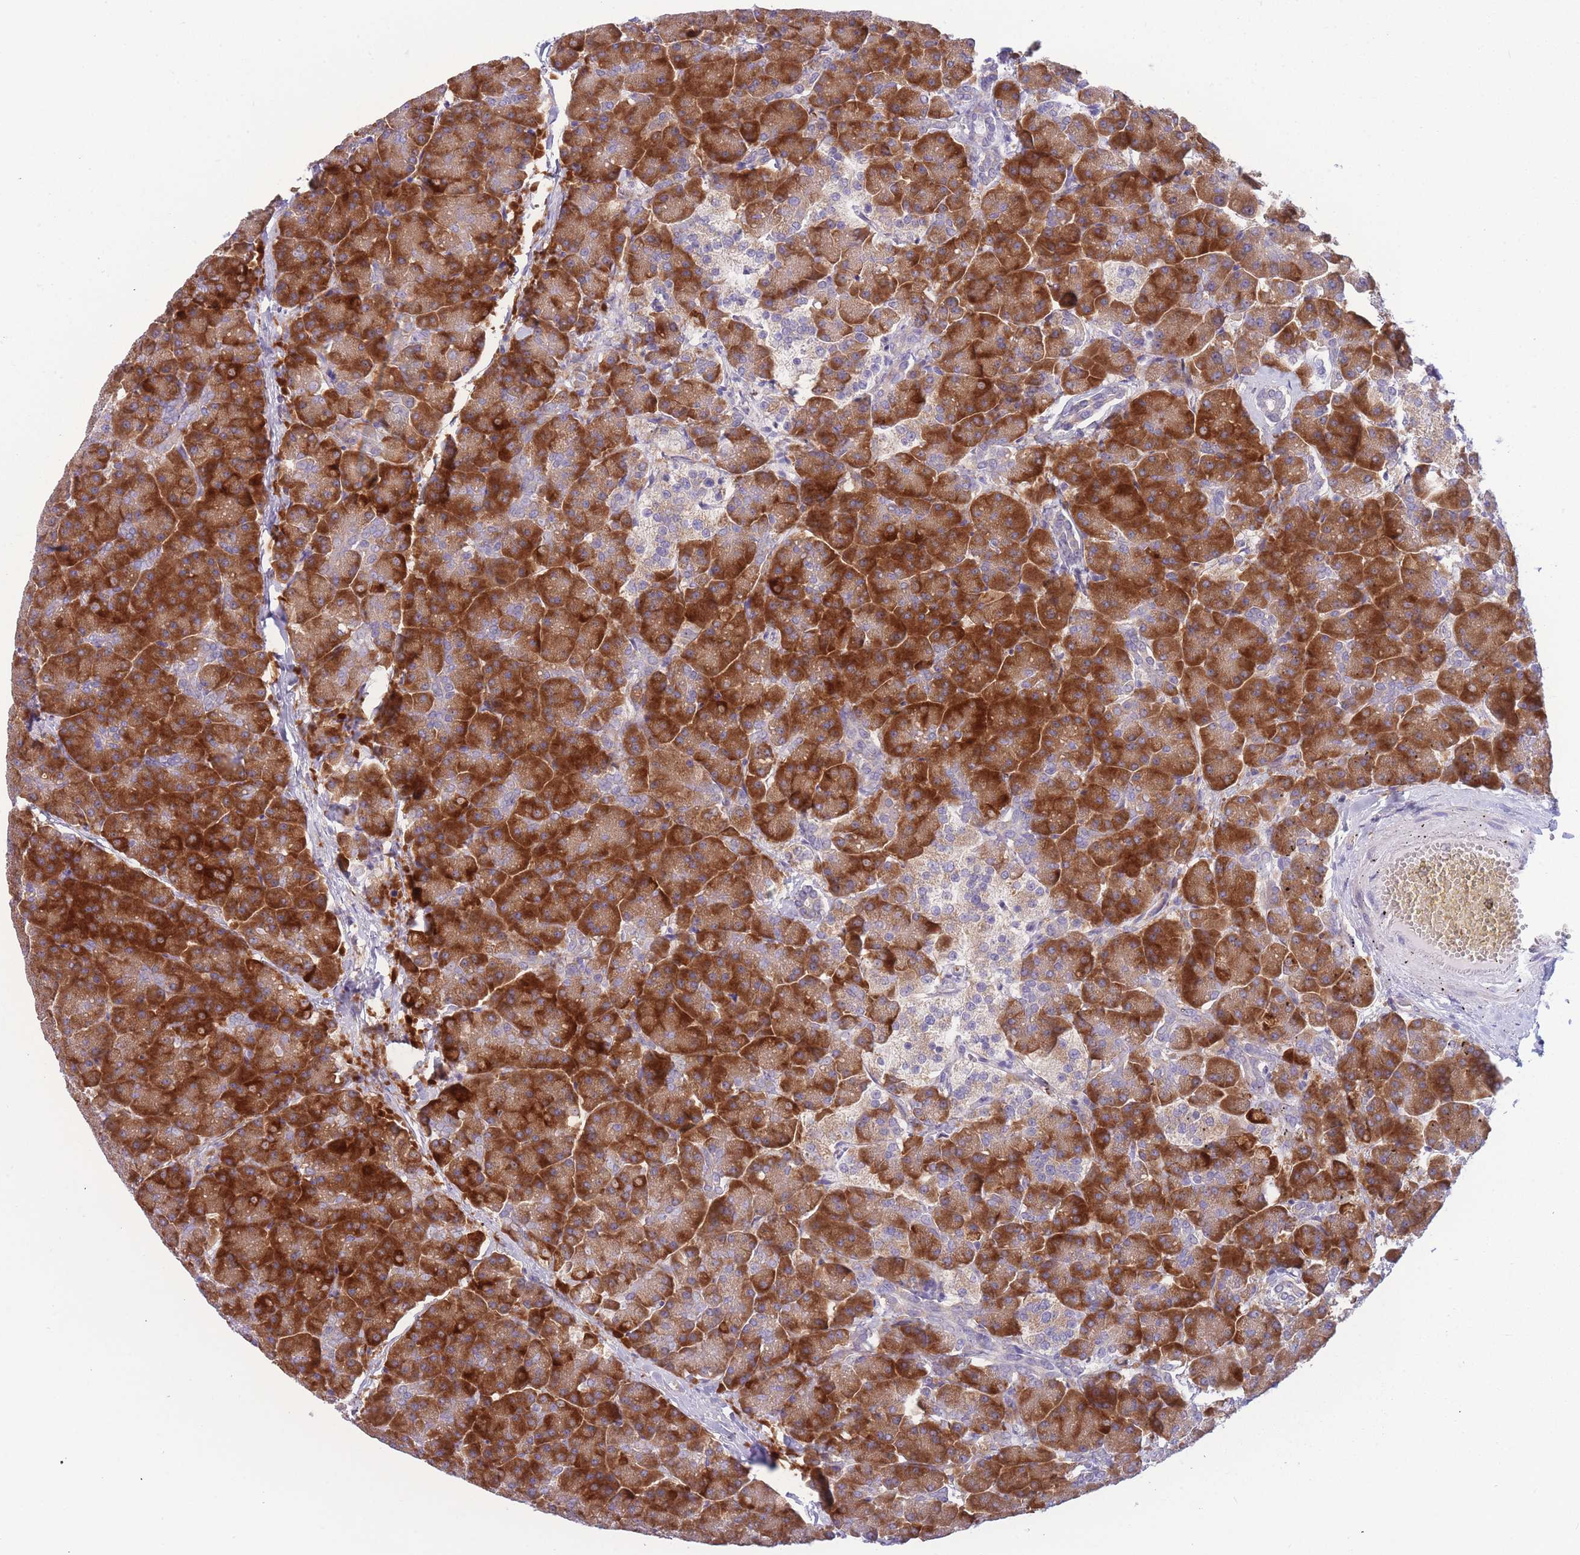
{"staining": {"intensity": "strong", "quantity": ">75%", "location": "cytoplasmic/membranous"}, "tissue": "pancreas", "cell_type": "Exocrine glandular cells", "image_type": "normal", "snomed": [{"axis": "morphology", "description": "Normal tissue, NOS"}, {"axis": "topography", "description": "Pancreas"}, {"axis": "topography", "description": "Peripheral nerve tissue"}], "caption": "Strong cytoplasmic/membranous protein positivity is present in approximately >75% of exocrine glandular cells in pancreas.", "gene": "NDUFAF6", "patient": {"sex": "male", "age": 54}}